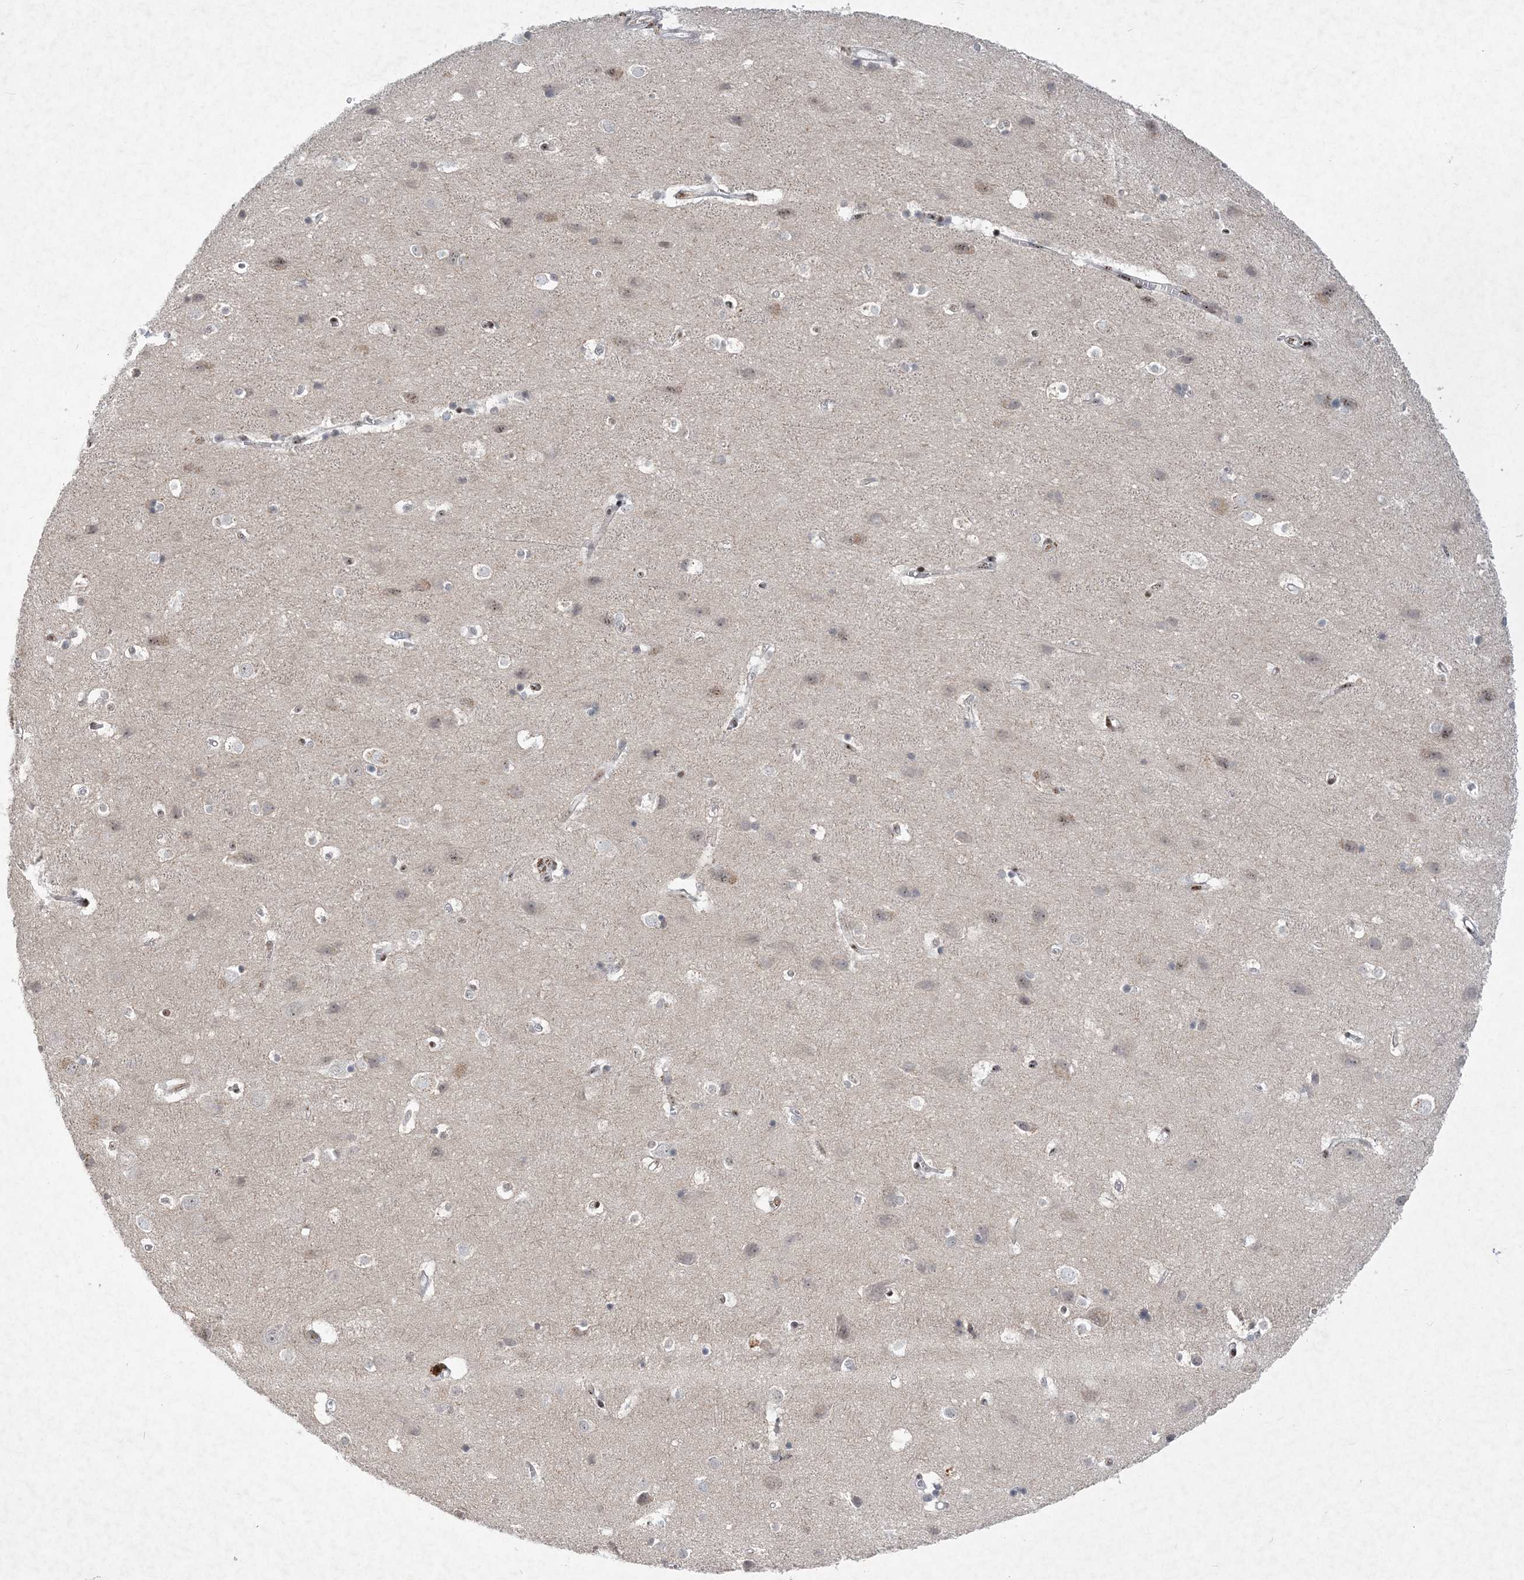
{"staining": {"intensity": "moderate", "quantity": "<25%", "location": "cytoplasmic/membranous,nuclear"}, "tissue": "cerebral cortex", "cell_type": "Endothelial cells", "image_type": "normal", "snomed": [{"axis": "morphology", "description": "Normal tissue, NOS"}, {"axis": "topography", "description": "Cerebral cortex"}], "caption": "Normal cerebral cortex demonstrates moderate cytoplasmic/membranous,nuclear expression in approximately <25% of endothelial cells, visualized by immunohistochemistry. Nuclei are stained in blue.", "gene": "GIN1", "patient": {"sex": "male", "age": 54}}